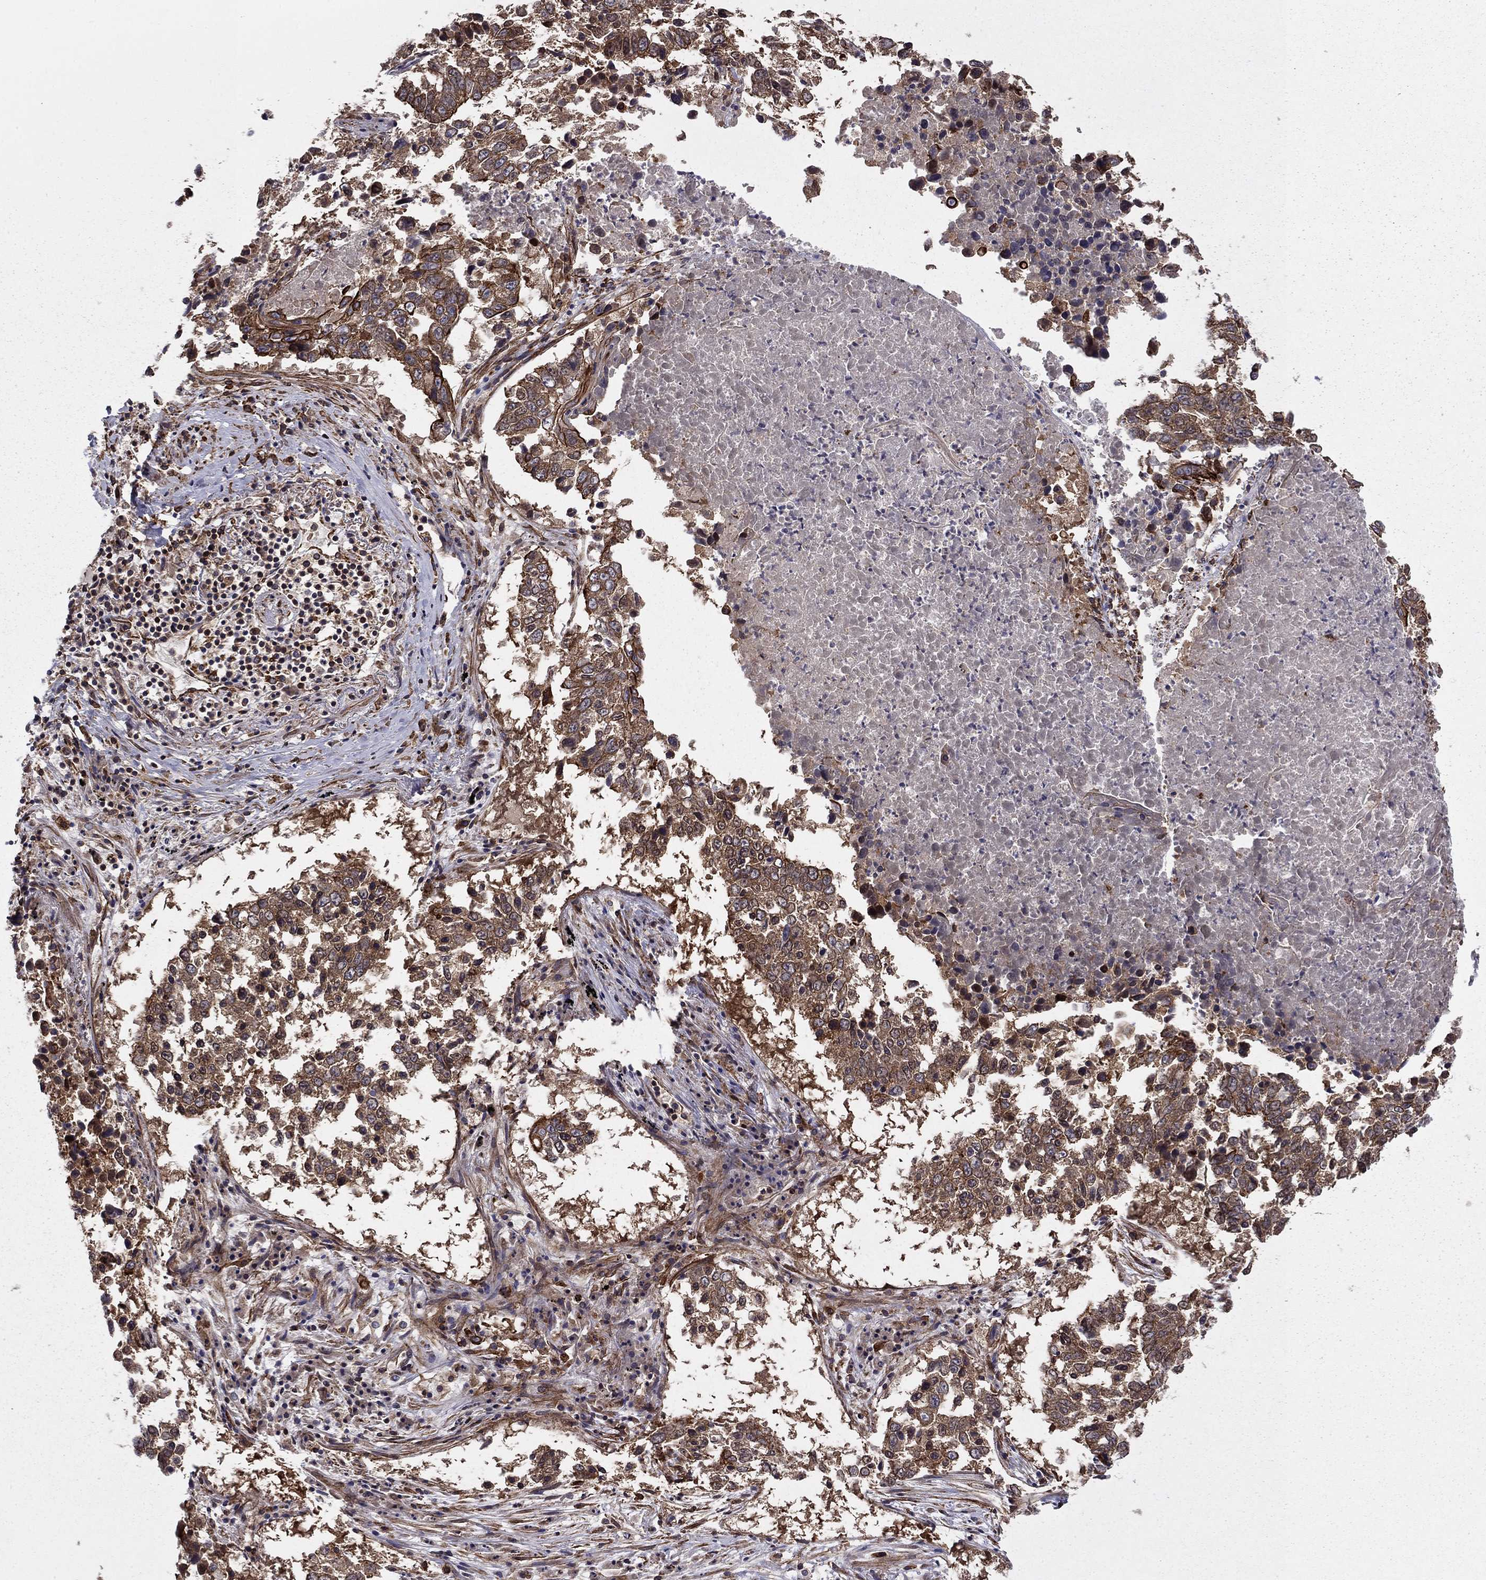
{"staining": {"intensity": "moderate", "quantity": "25%-75%", "location": "cytoplasmic/membranous"}, "tissue": "lung cancer", "cell_type": "Tumor cells", "image_type": "cancer", "snomed": [{"axis": "morphology", "description": "Squamous cell carcinoma, NOS"}, {"axis": "topography", "description": "Lung"}], "caption": "Tumor cells exhibit moderate cytoplasmic/membranous positivity in approximately 25%-75% of cells in lung squamous cell carcinoma.", "gene": "SHMT1", "patient": {"sex": "male", "age": 82}}